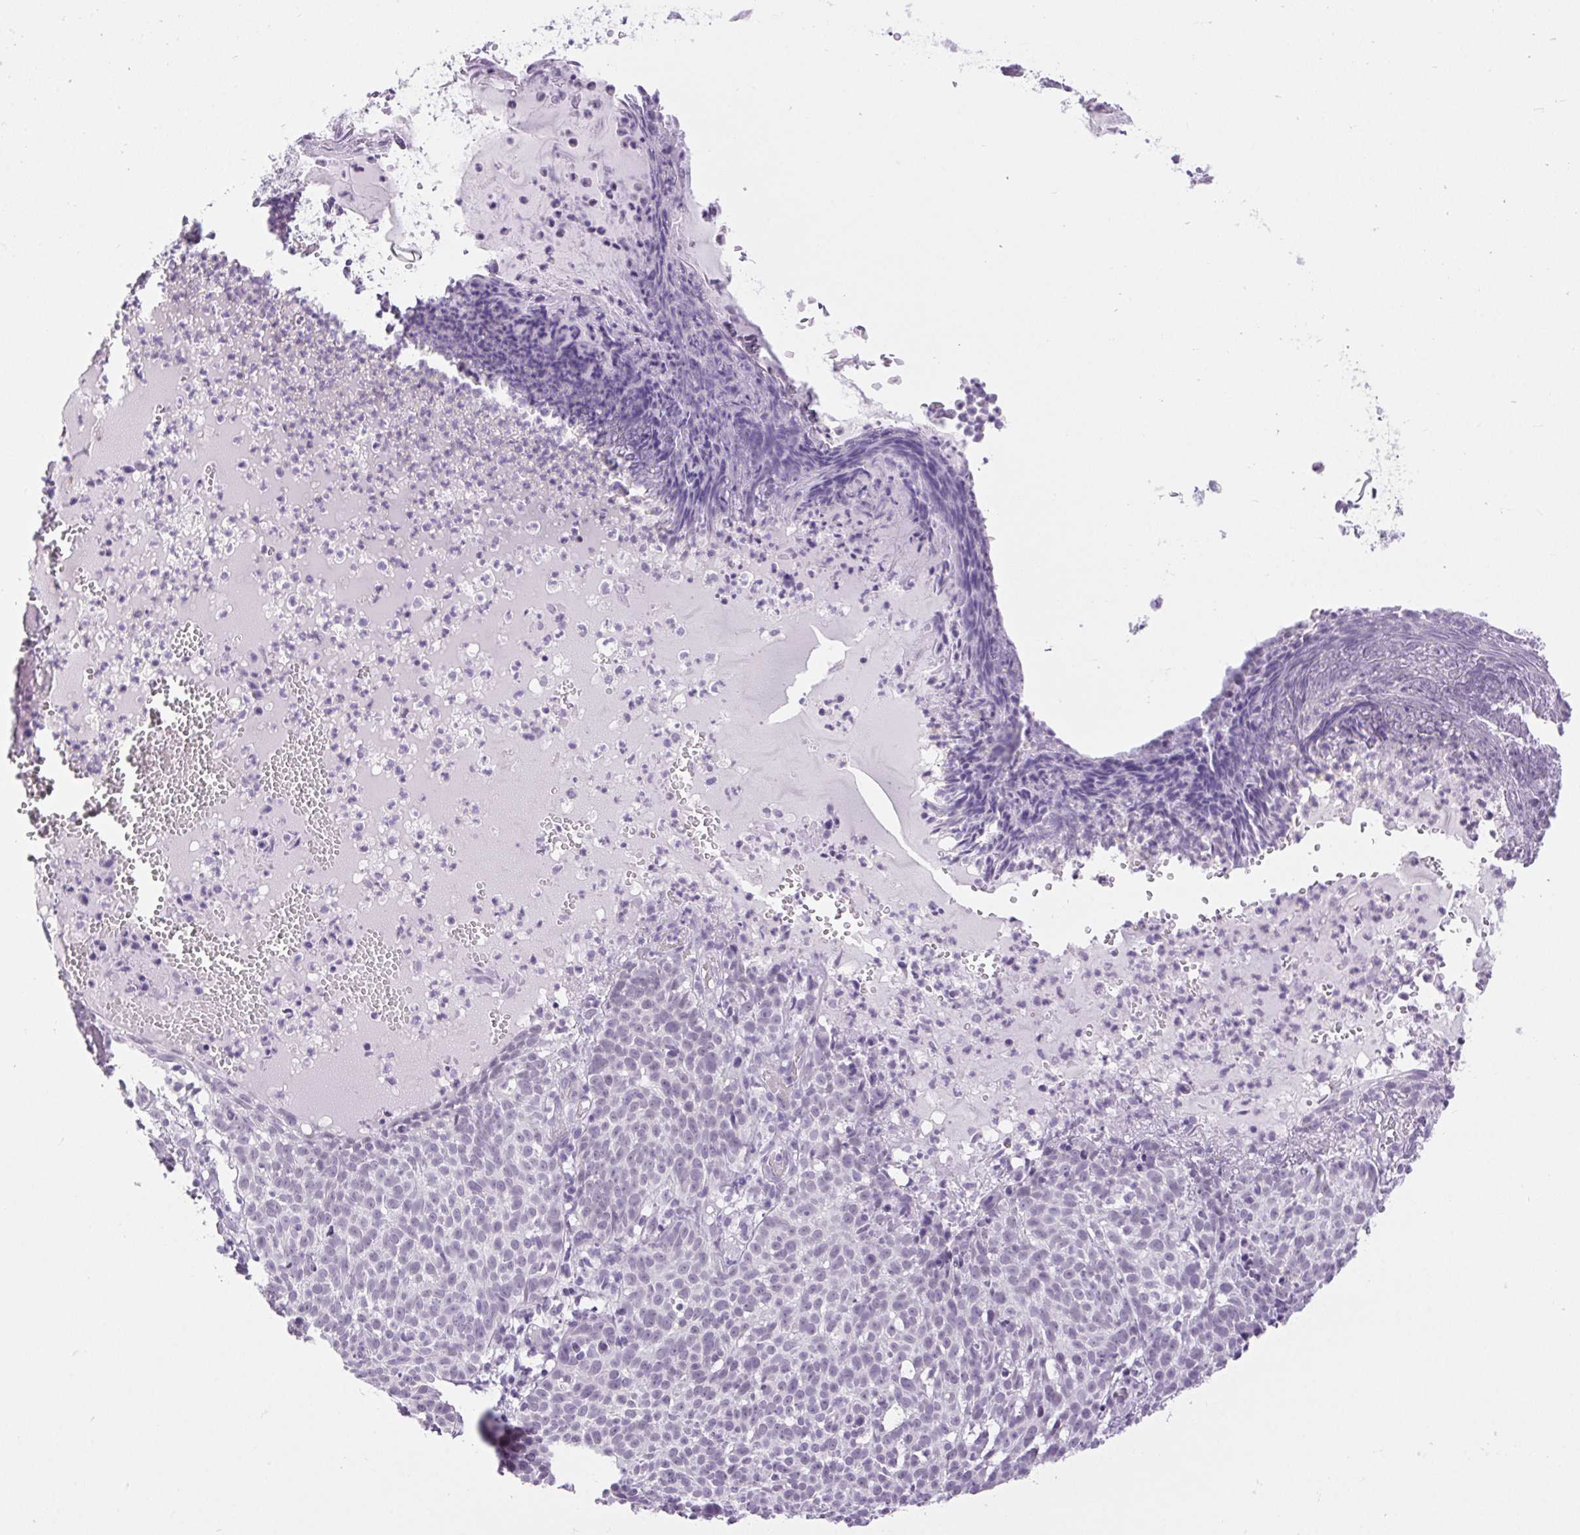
{"staining": {"intensity": "negative", "quantity": "none", "location": "none"}, "tissue": "skin cancer", "cell_type": "Tumor cells", "image_type": "cancer", "snomed": [{"axis": "morphology", "description": "Basal cell carcinoma"}, {"axis": "topography", "description": "Skin"}], "caption": "This is a histopathology image of IHC staining of skin cancer, which shows no staining in tumor cells. (Brightfield microscopy of DAB immunohistochemistry (IHC) at high magnification).", "gene": "BCAS1", "patient": {"sex": "male", "age": 90}}